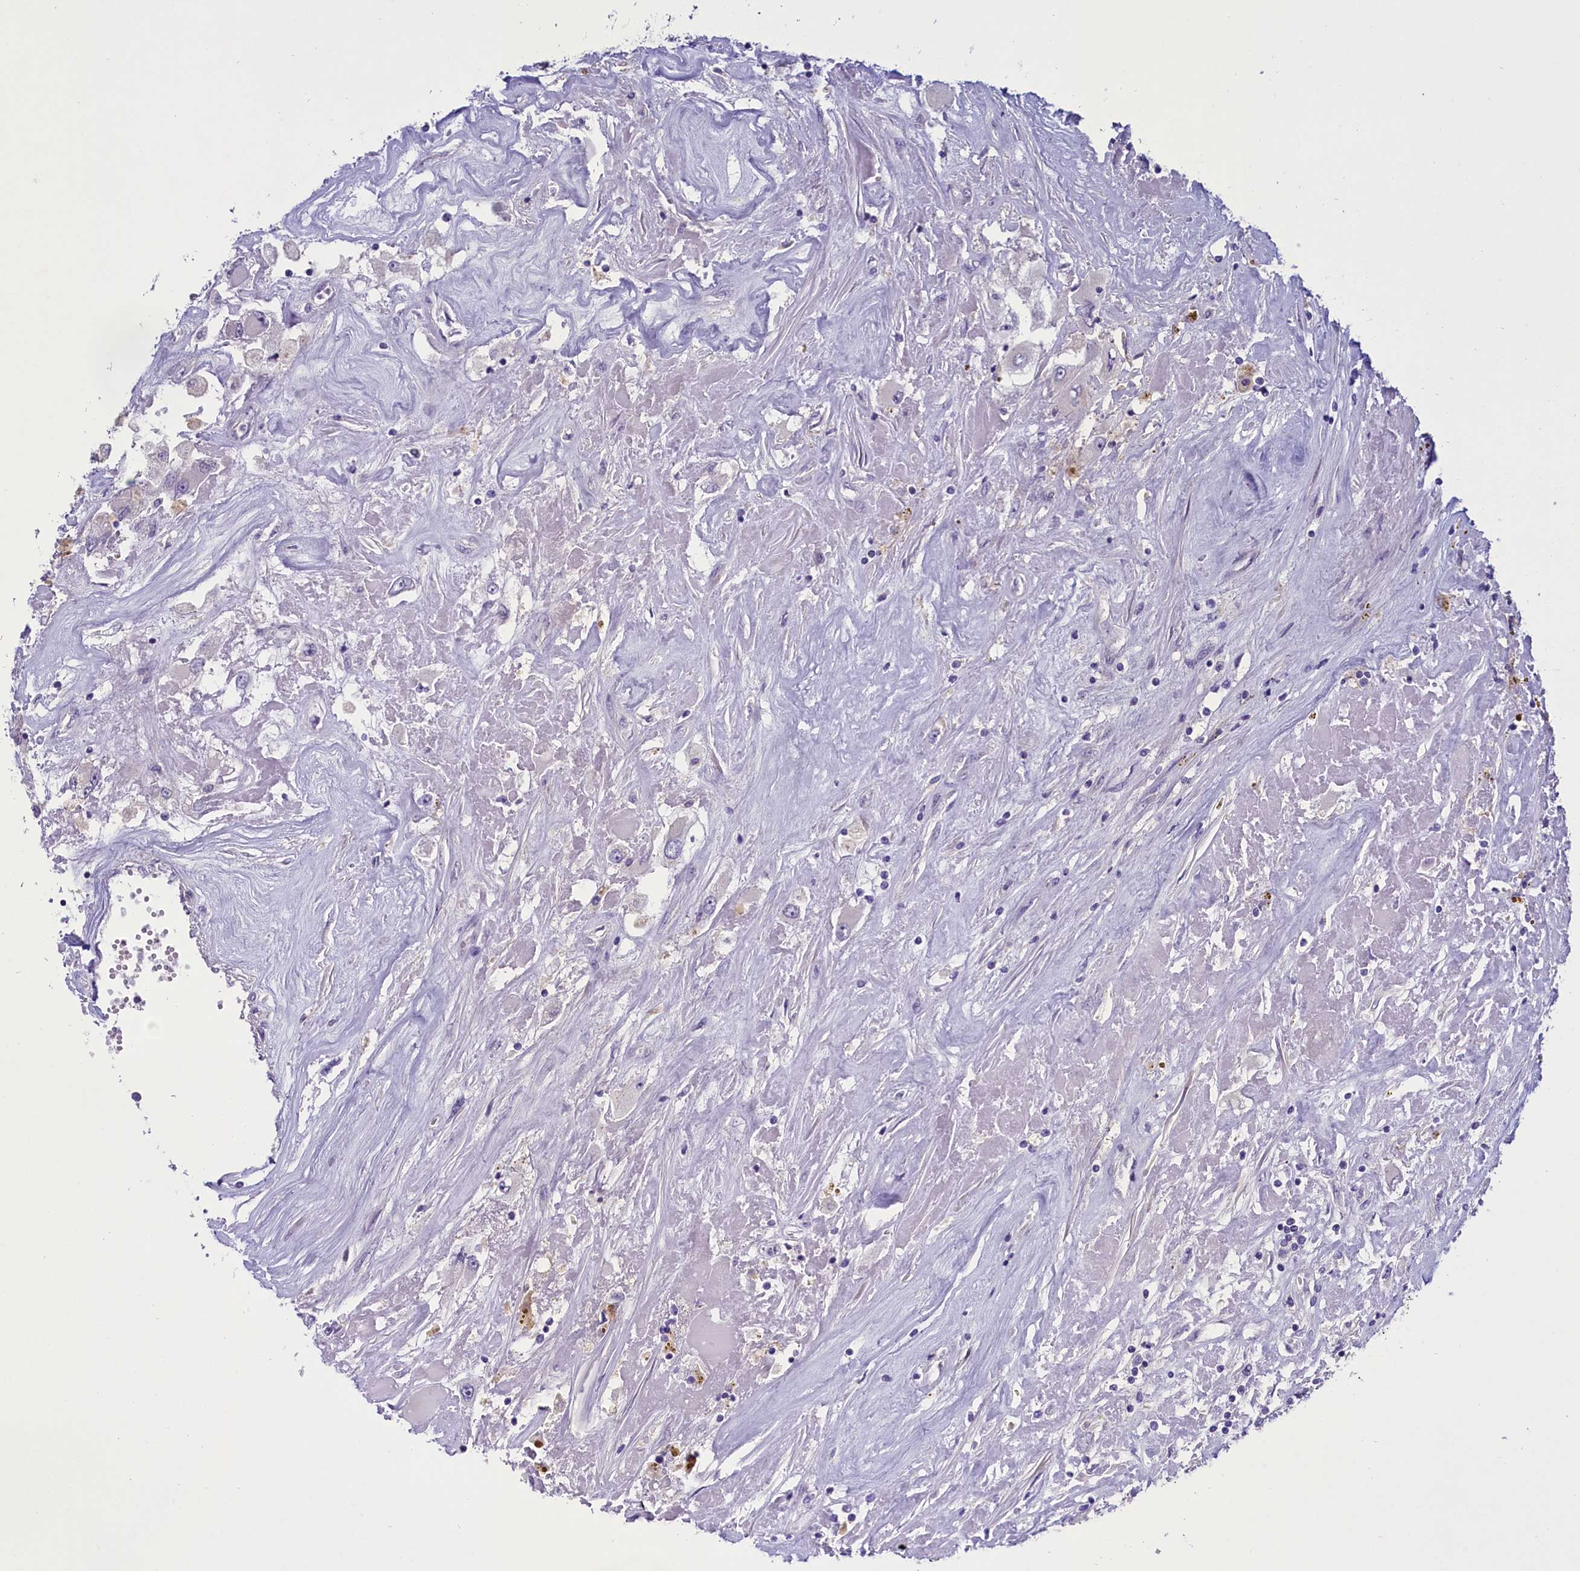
{"staining": {"intensity": "negative", "quantity": "none", "location": "none"}, "tissue": "renal cancer", "cell_type": "Tumor cells", "image_type": "cancer", "snomed": [{"axis": "morphology", "description": "Adenocarcinoma, NOS"}, {"axis": "topography", "description": "Kidney"}], "caption": "Adenocarcinoma (renal) was stained to show a protein in brown. There is no significant expression in tumor cells.", "gene": "ENPP6", "patient": {"sex": "female", "age": 52}}